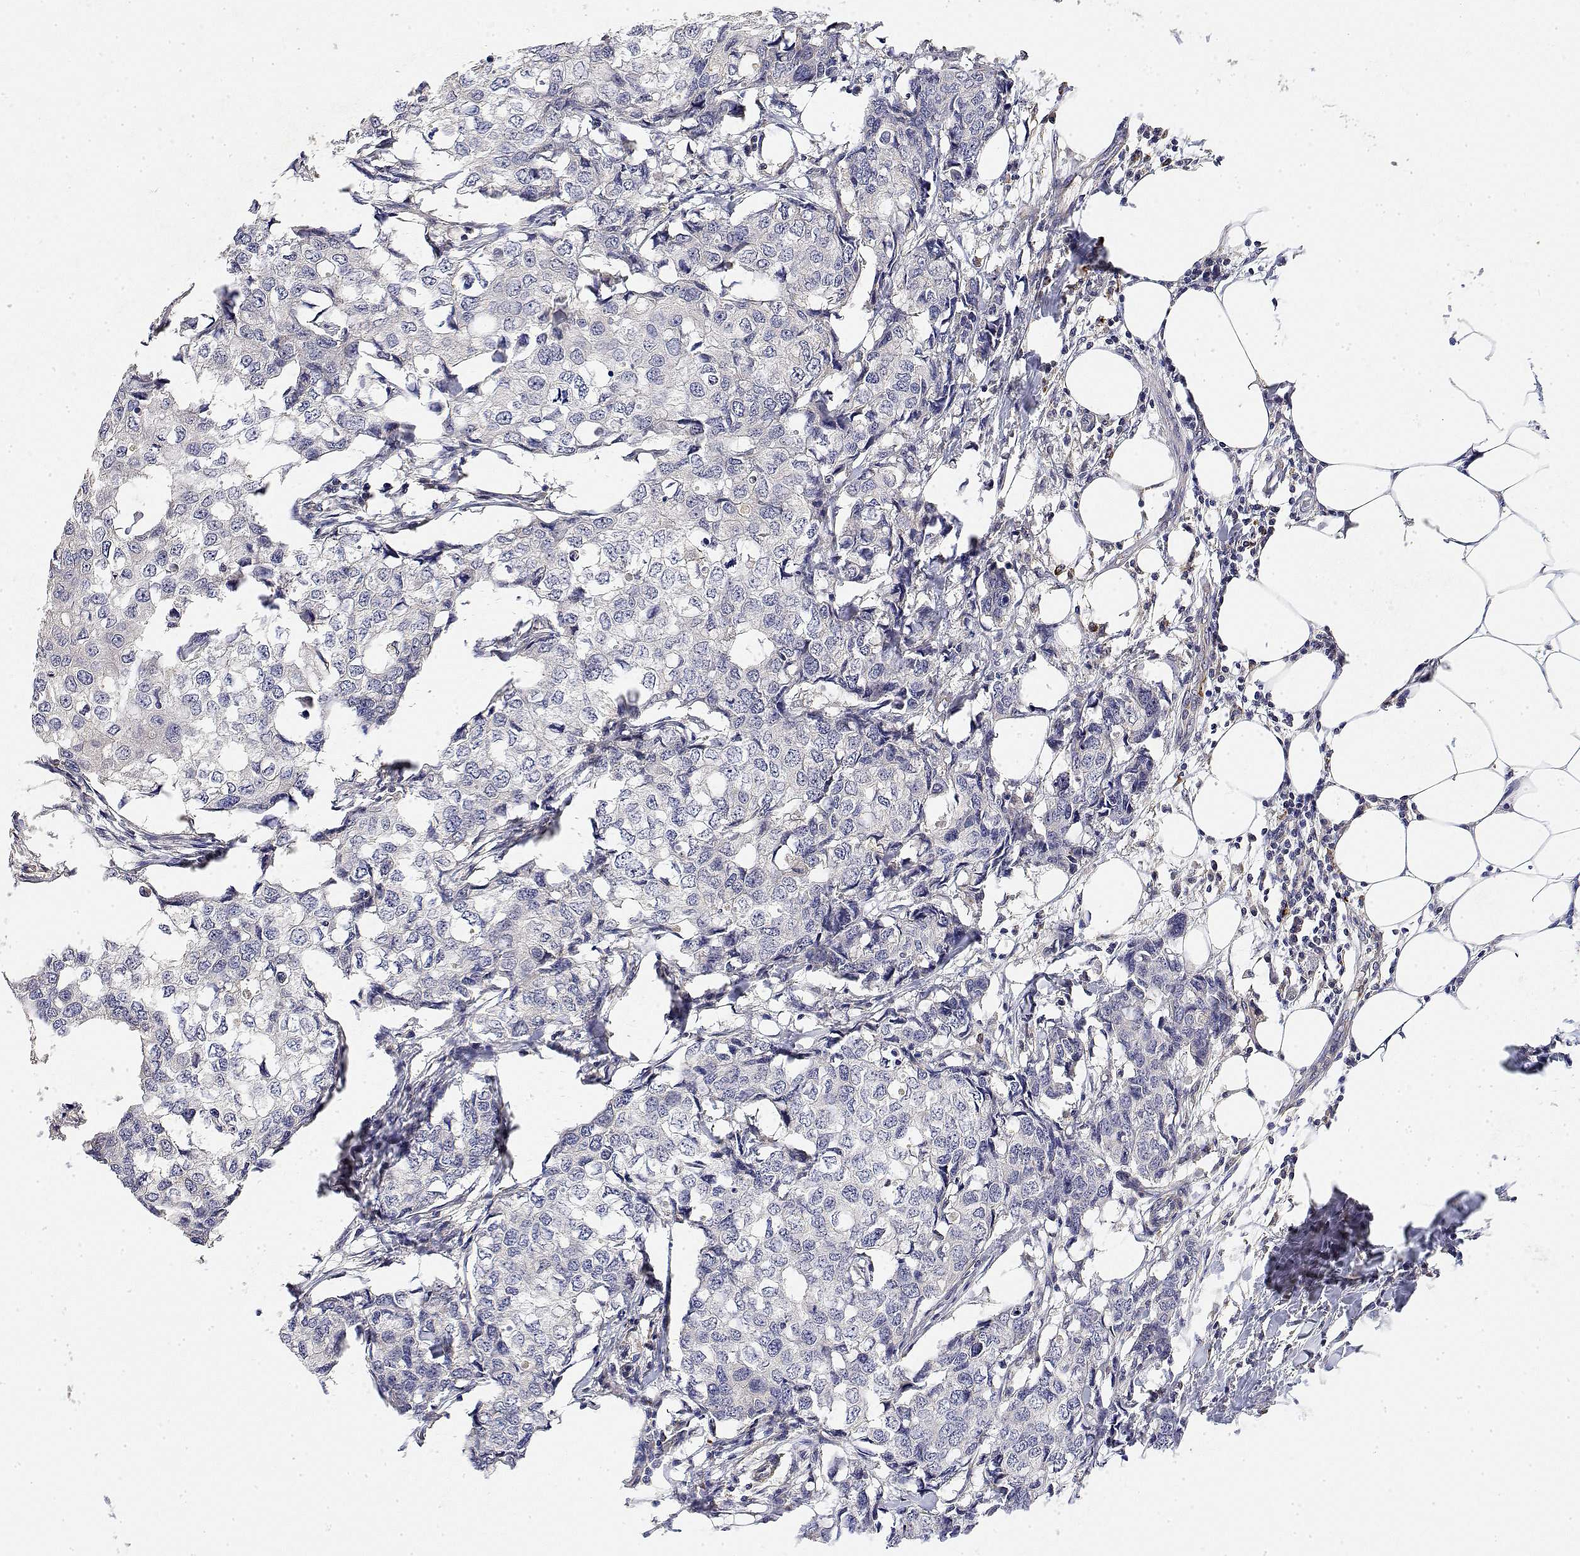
{"staining": {"intensity": "negative", "quantity": "none", "location": "none"}, "tissue": "breast cancer", "cell_type": "Tumor cells", "image_type": "cancer", "snomed": [{"axis": "morphology", "description": "Duct carcinoma"}, {"axis": "topography", "description": "Breast"}], "caption": "Micrograph shows no significant protein staining in tumor cells of breast intraductal carcinoma.", "gene": "LONRF3", "patient": {"sex": "female", "age": 27}}